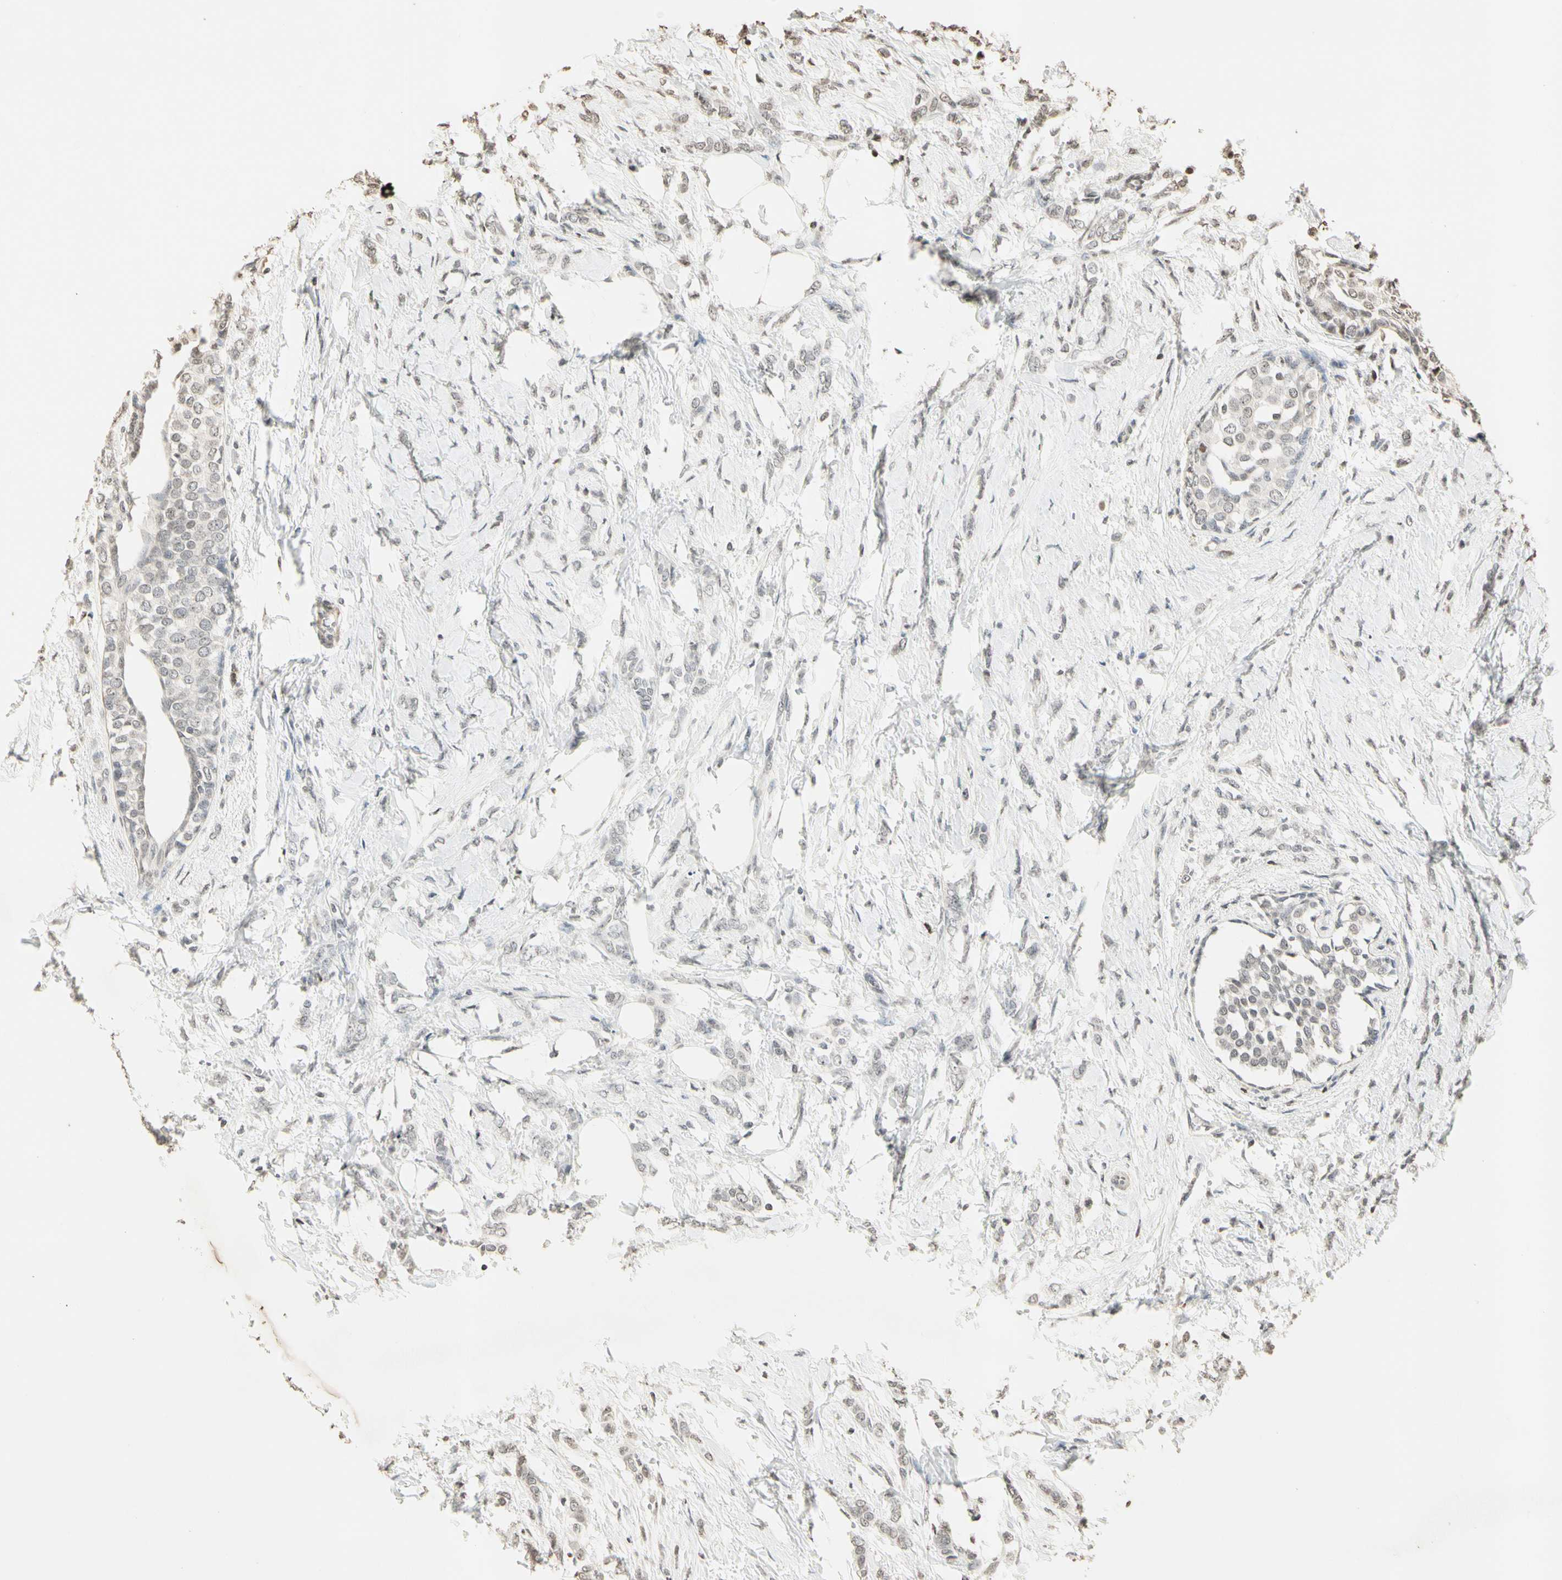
{"staining": {"intensity": "weak", "quantity": "<25%", "location": "nuclear"}, "tissue": "breast cancer", "cell_type": "Tumor cells", "image_type": "cancer", "snomed": [{"axis": "morphology", "description": "Lobular carcinoma, in situ"}, {"axis": "morphology", "description": "Lobular carcinoma"}, {"axis": "topography", "description": "Breast"}], "caption": "Immunohistochemistry (IHC) micrograph of neoplastic tissue: human breast cancer stained with DAB (3,3'-diaminobenzidine) shows no significant protein positivity in tumor cells.", "gene": "TOP1", "patient": {"sex": "female", "age": 41}}